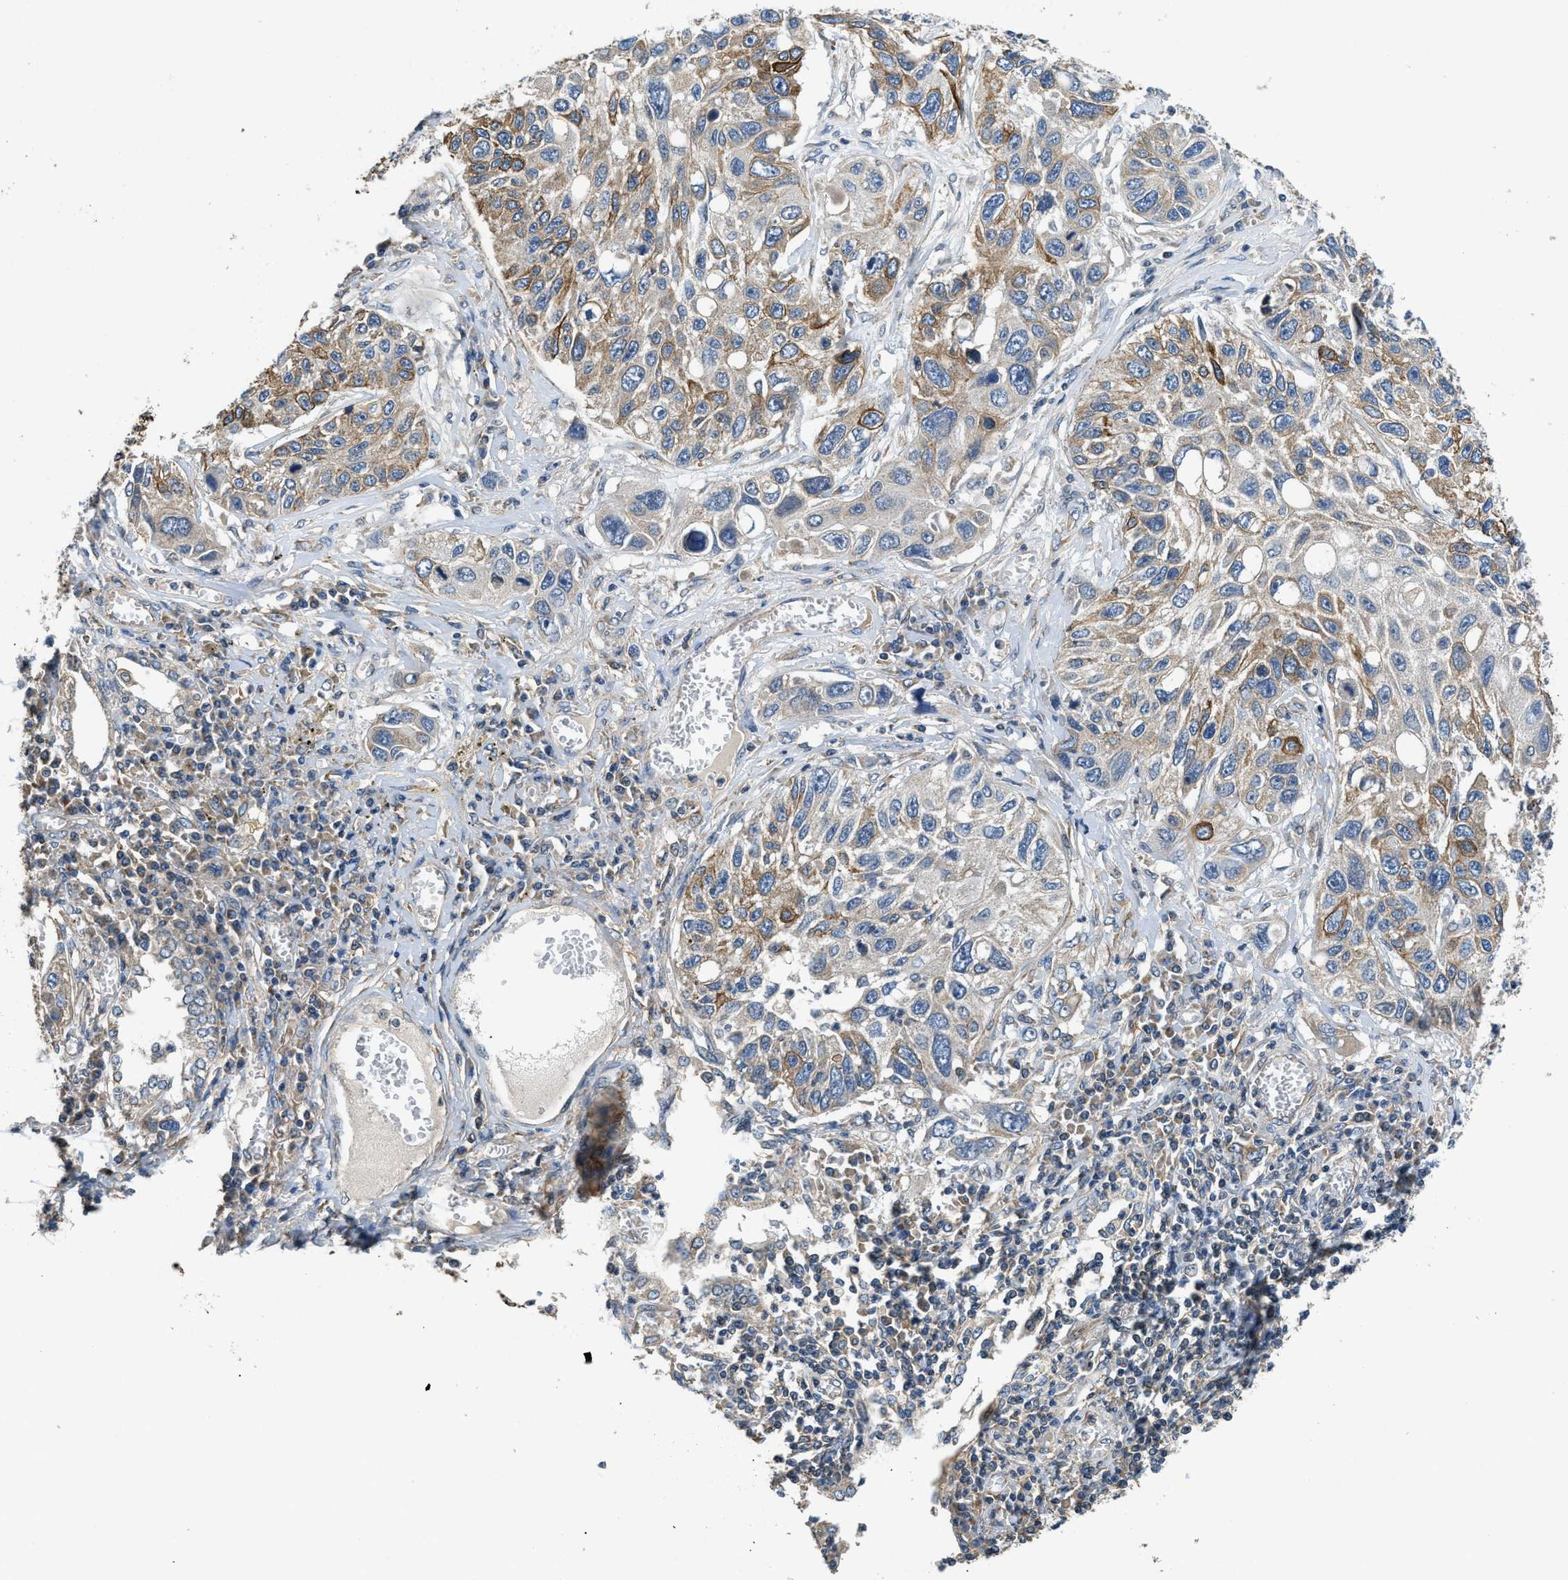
{"staining": {"intensity": "moderate", "quantity": "25%-75%", "location": "cytoplasmic/membranous"}, "tissue": "lung cancer", "cell_type": "Tumor cells", "image_type": "cancer", "snomed": [{"axis": "morphology", "description": "Squamous cell carcinoma, NOS"}, {"axis": "topography", "description": "Lung"}], "caption": "A medium amount of moderate cytoplasmic/membranous staining is seen in approximately 25%-75% of tumor cells in lung cancer (squamous cell carcinoma) tissue. The staining is performed using DAB (3,3'-diaminobenzidine) brown chromogen to label protein expression. The nuclei are counter-stained blue using hematoxylin.", "gene": "SSH2", "patient": {"sex": "male", "age": 71}}